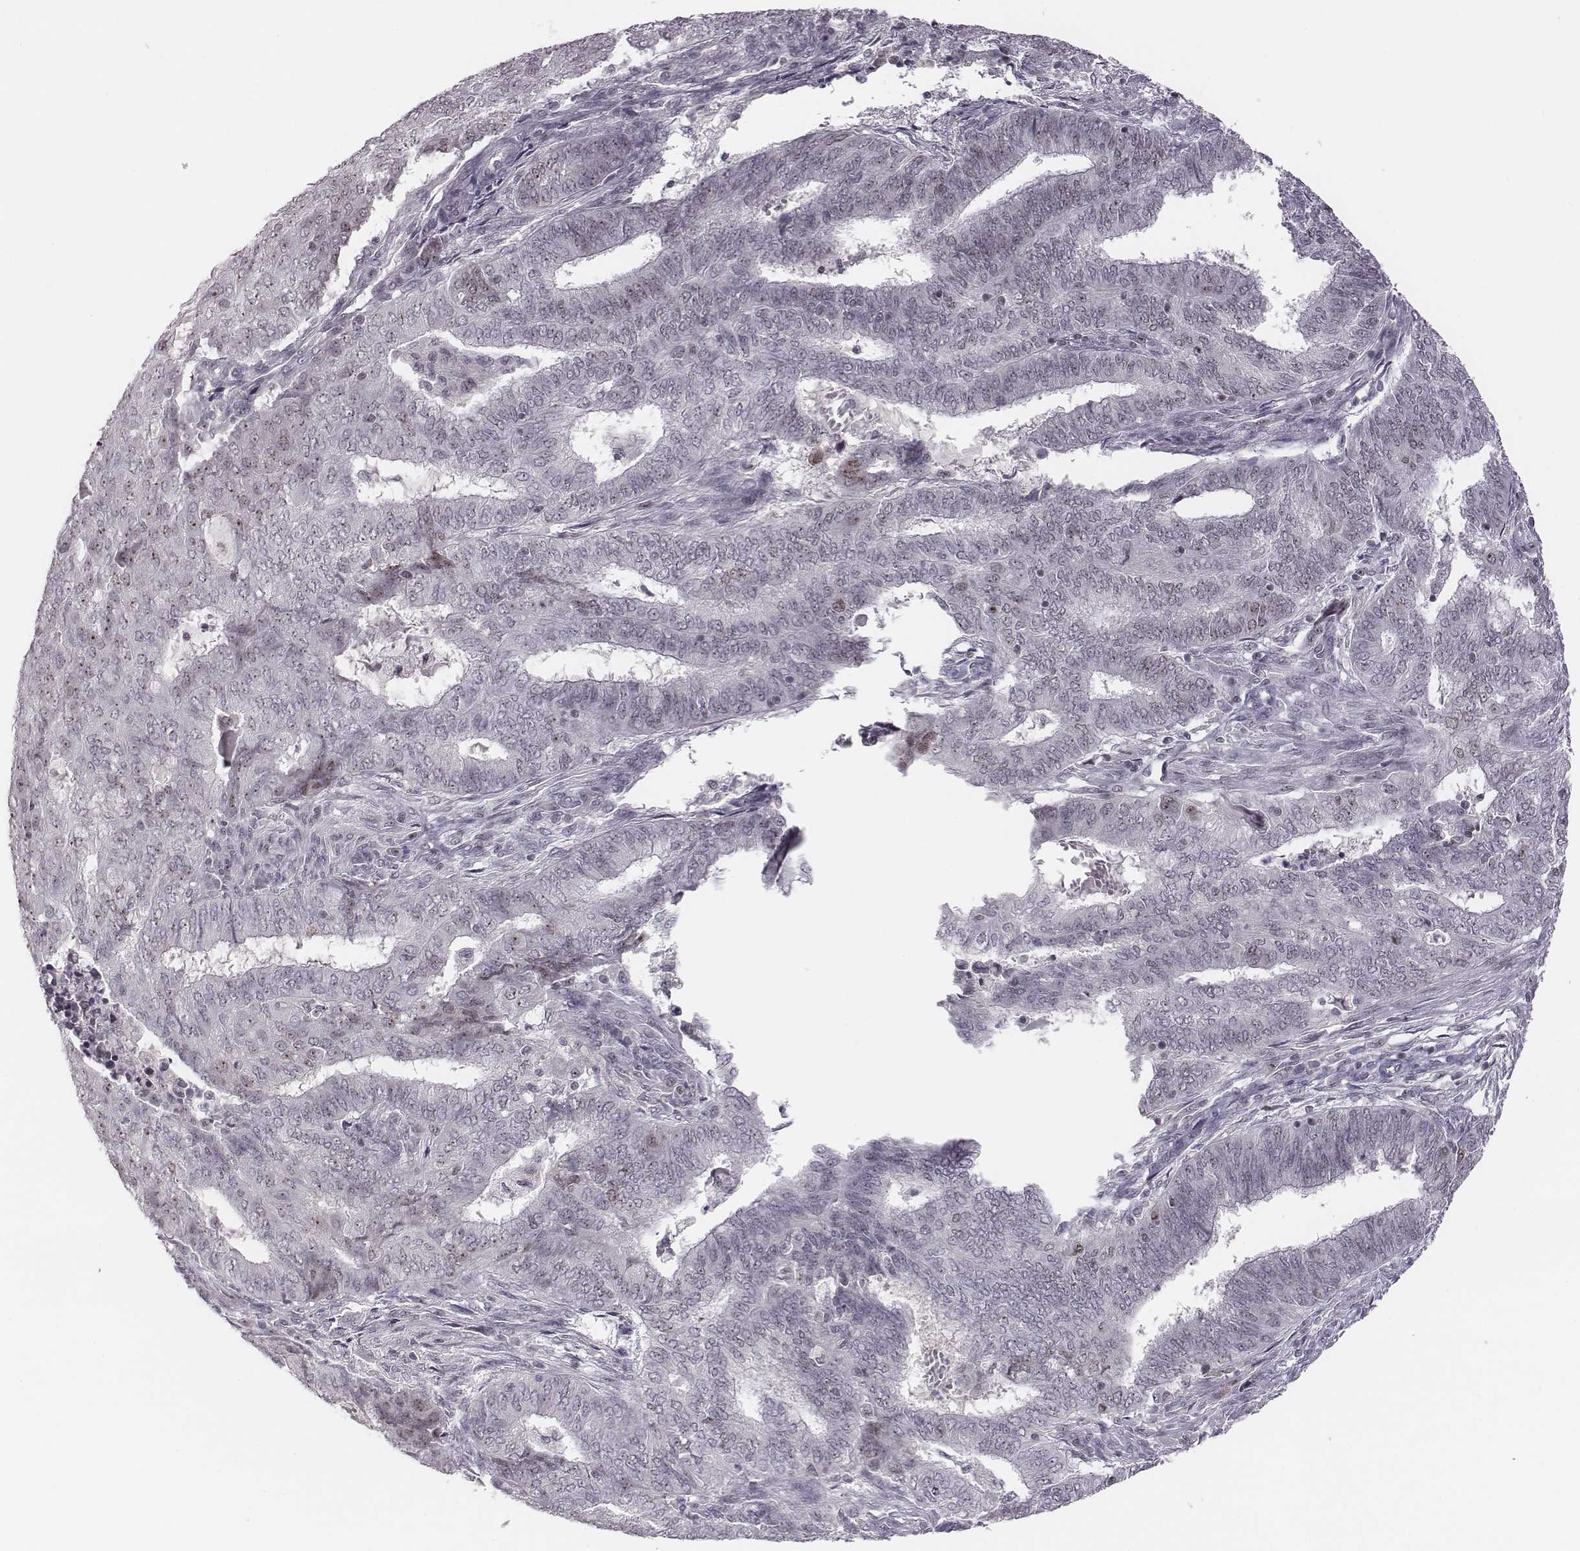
{"staining": {"intensity": "strong", "quantity": "25%-75%", "location": "nuclear"}, "tissue": "endometrial cancer", "cell_type": "Tumor cells", "image_type": "cancer", "snomed": [{"axis": "morphology", "description": "Adenocarcinoma, NOS"}, {"axis": "topography", "description": "Endometrium"}], "caption": "Immunohistochemistry photomicrograph of adenocarcinoma (endometrial) stained for a protein (brown), which shows high levels of strong nuclear expression in approximately 25%-75% of tumor cells.", "gene": "NIFK", "patient": {"sex": "female", "age": 62}}